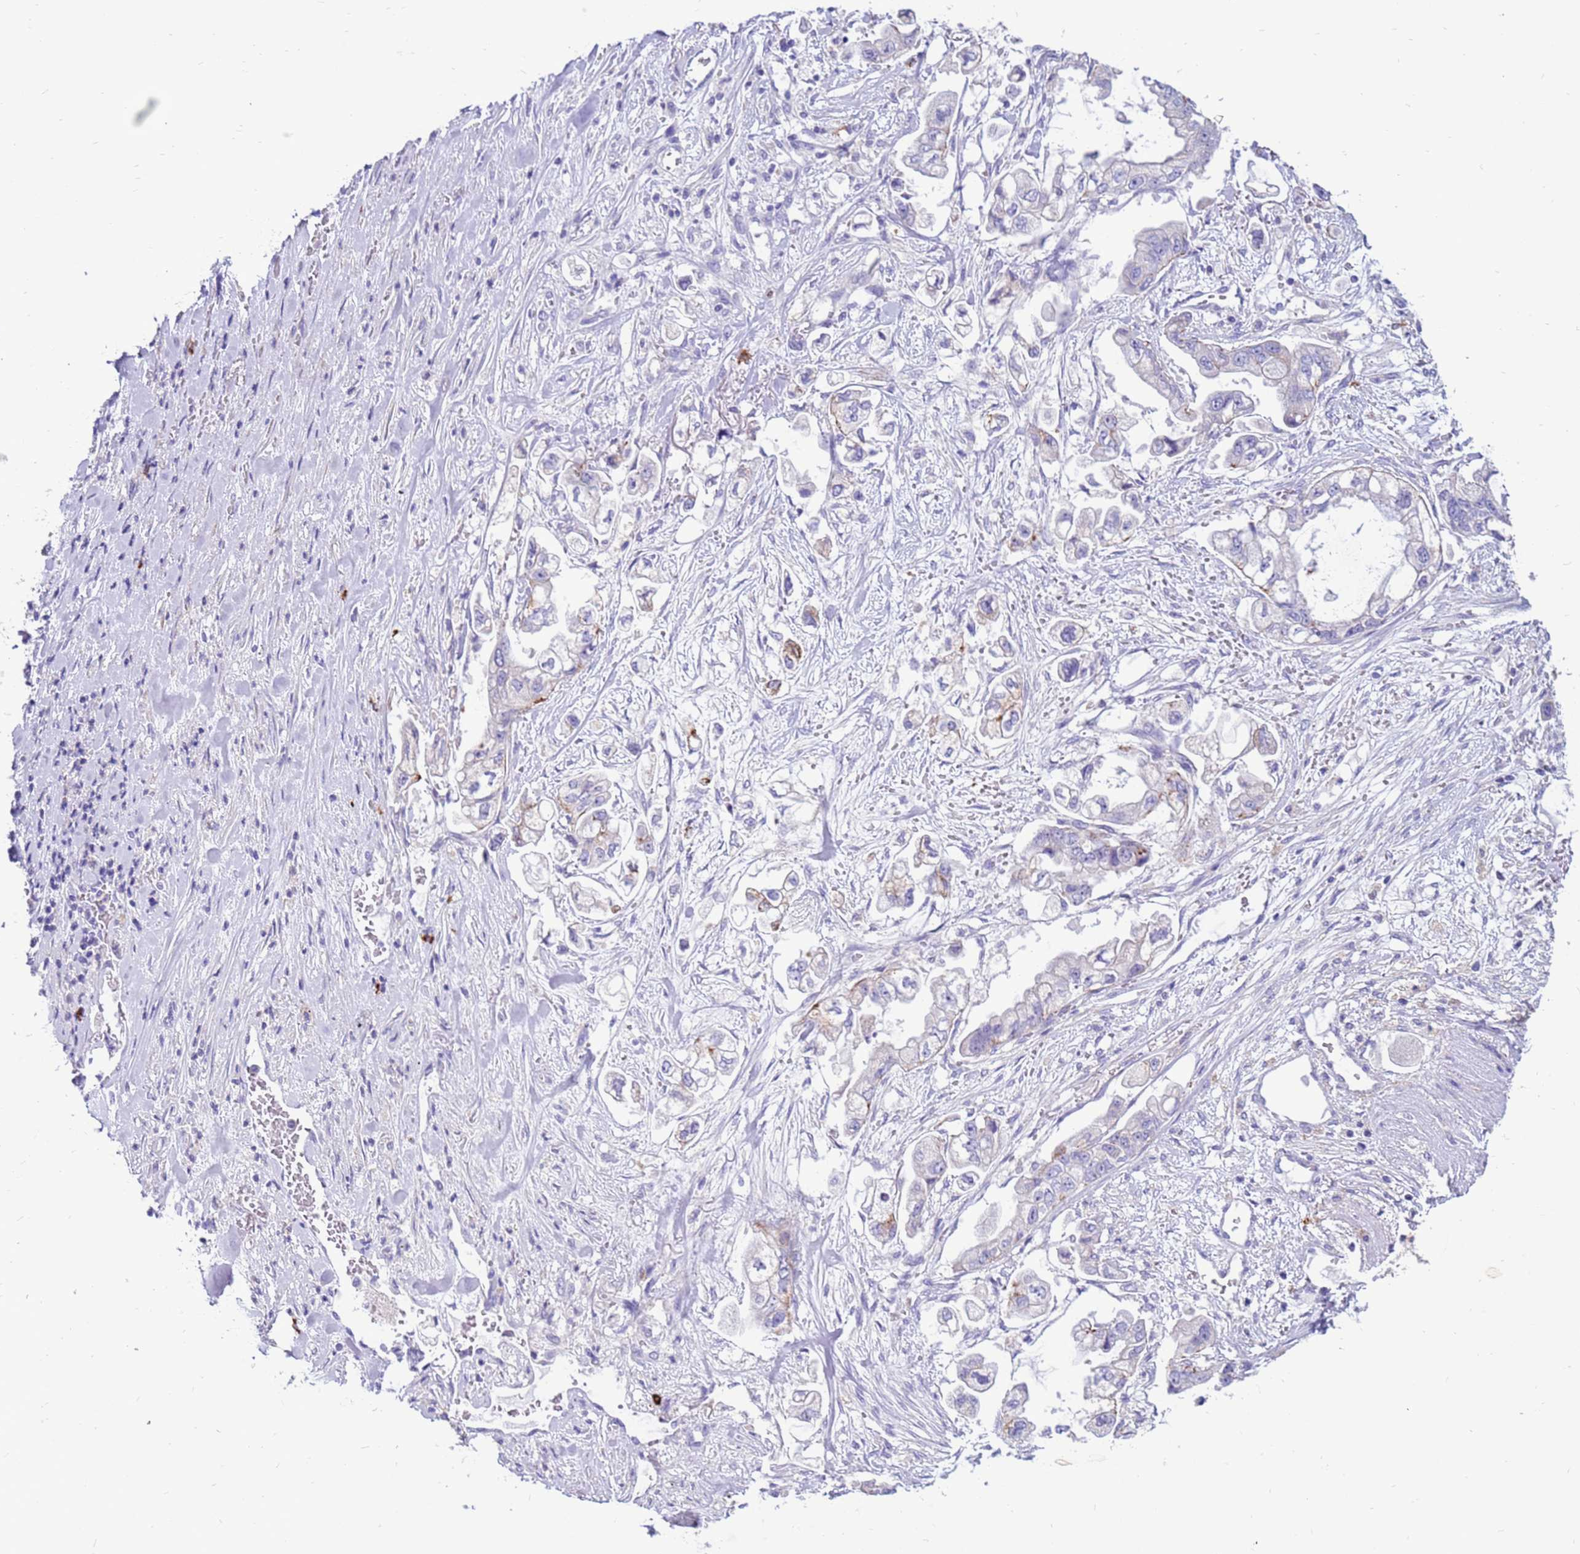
{"staining": {"intensity": "negative", "quantity": "none", "location": "none"}, "tissue": "stomach cancer", "cell_type": "Tumor cells", "image_type": "cancer", "snomed": [{"axis": "morphology", "description": "Adenocarcinoma, NOS"}, {"axis": "topography", "description": "Stomach"}], "caption": "There is no significant positivity in tumor cells of stomach cancer. (DAB IHC with hematoxylin counter stain).", "gene": "PDE10A", "patient": {"sex": "male", "age": 62}}